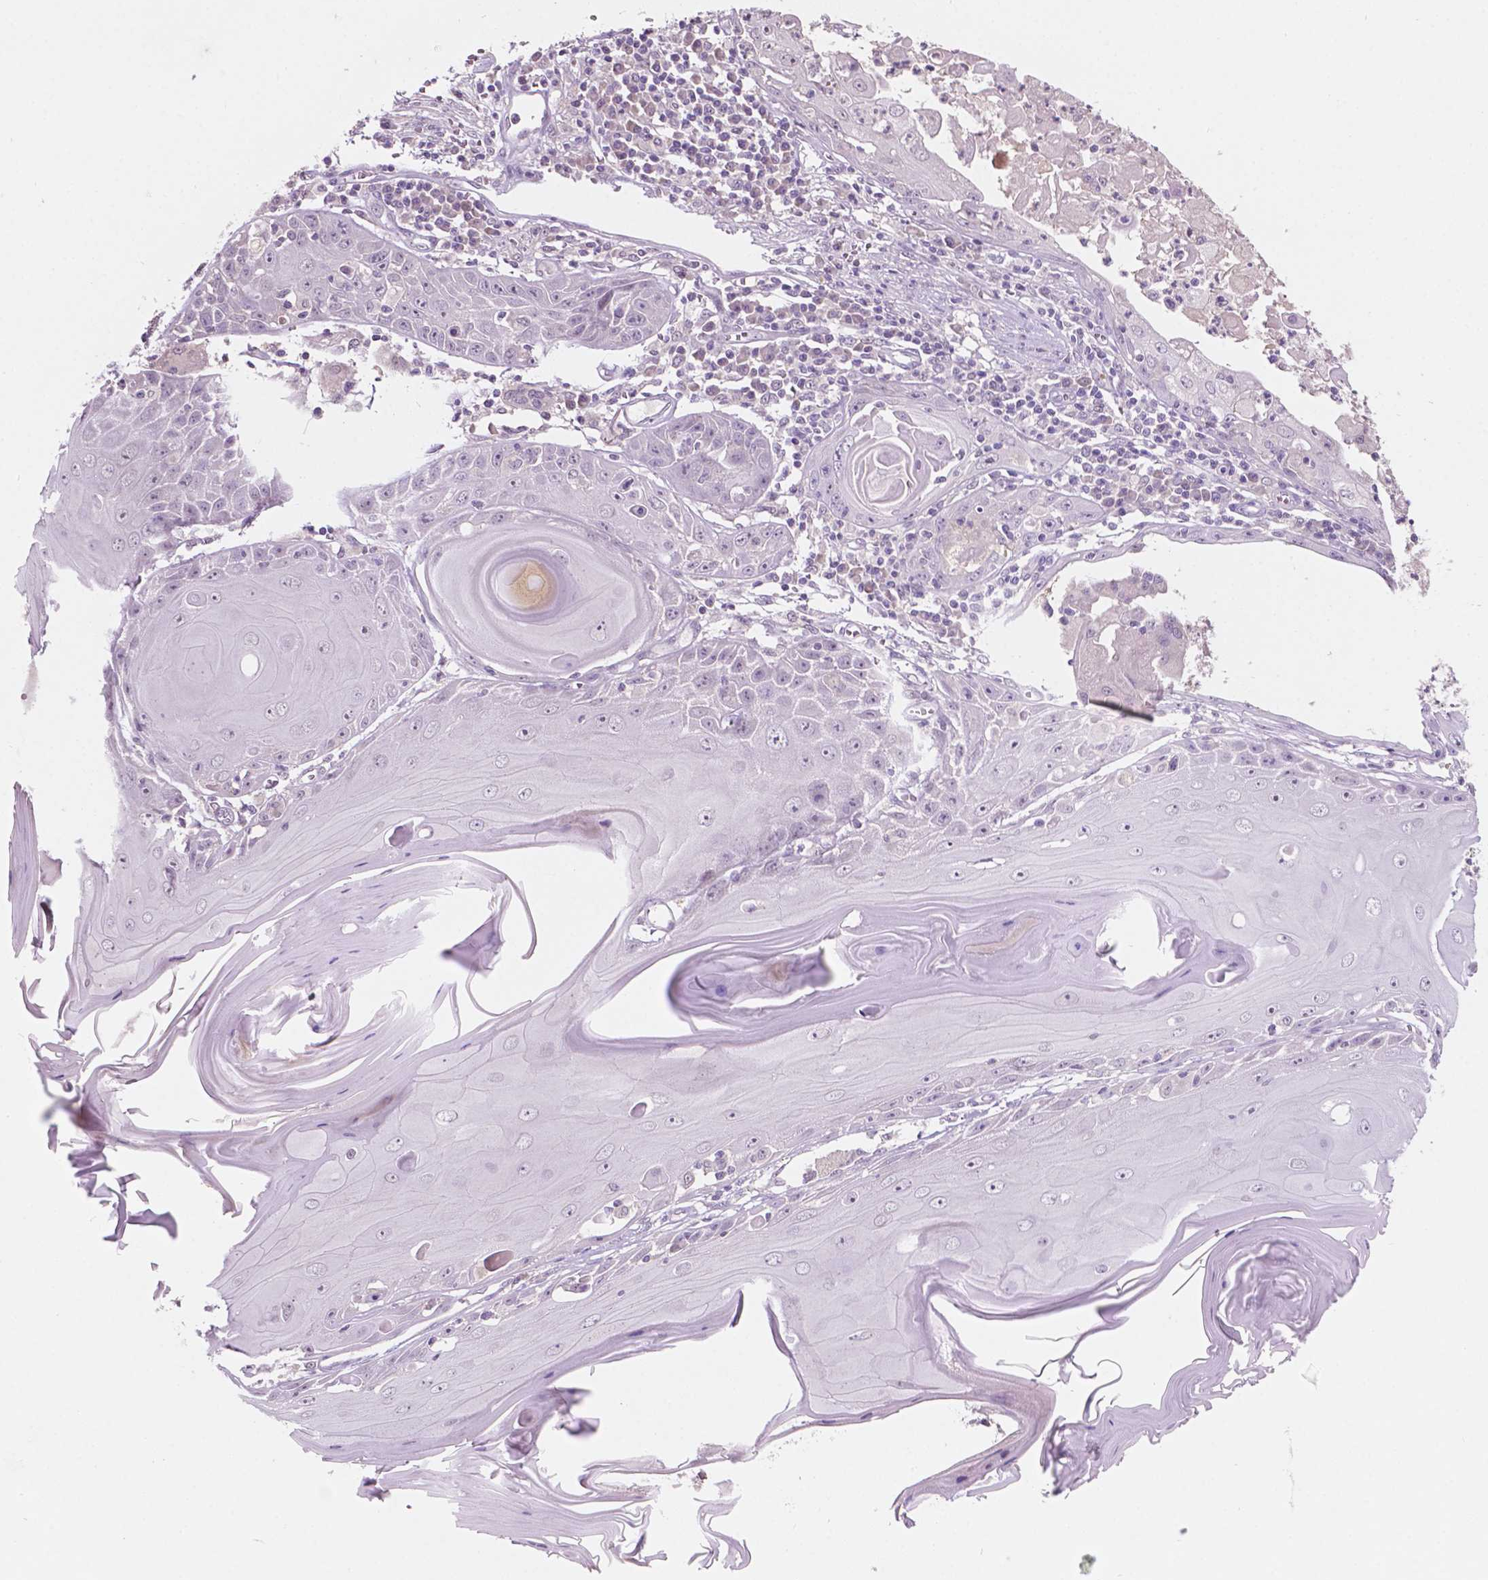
{"staining": {"intensity": "negative", "quantity": "none", "location": "none"}, "tissue": "skin cancer", "cell_type": "Tumor cells", "image_type": "cancer", "snomed": [{"axis": "morphology", "description": "Squamous cell carcinoma, NOS"}, {"axis": "topography", "description": "Skin"}, {"axis": "topography", "description": "Vulva"}], "caption": "Immunohistochemical staining of human skin squamous cell carcinoma reveals no significant positivity in tumor cells.", "gene": "TM6SF2", "patient": {"sex": "female", "age": 85}}